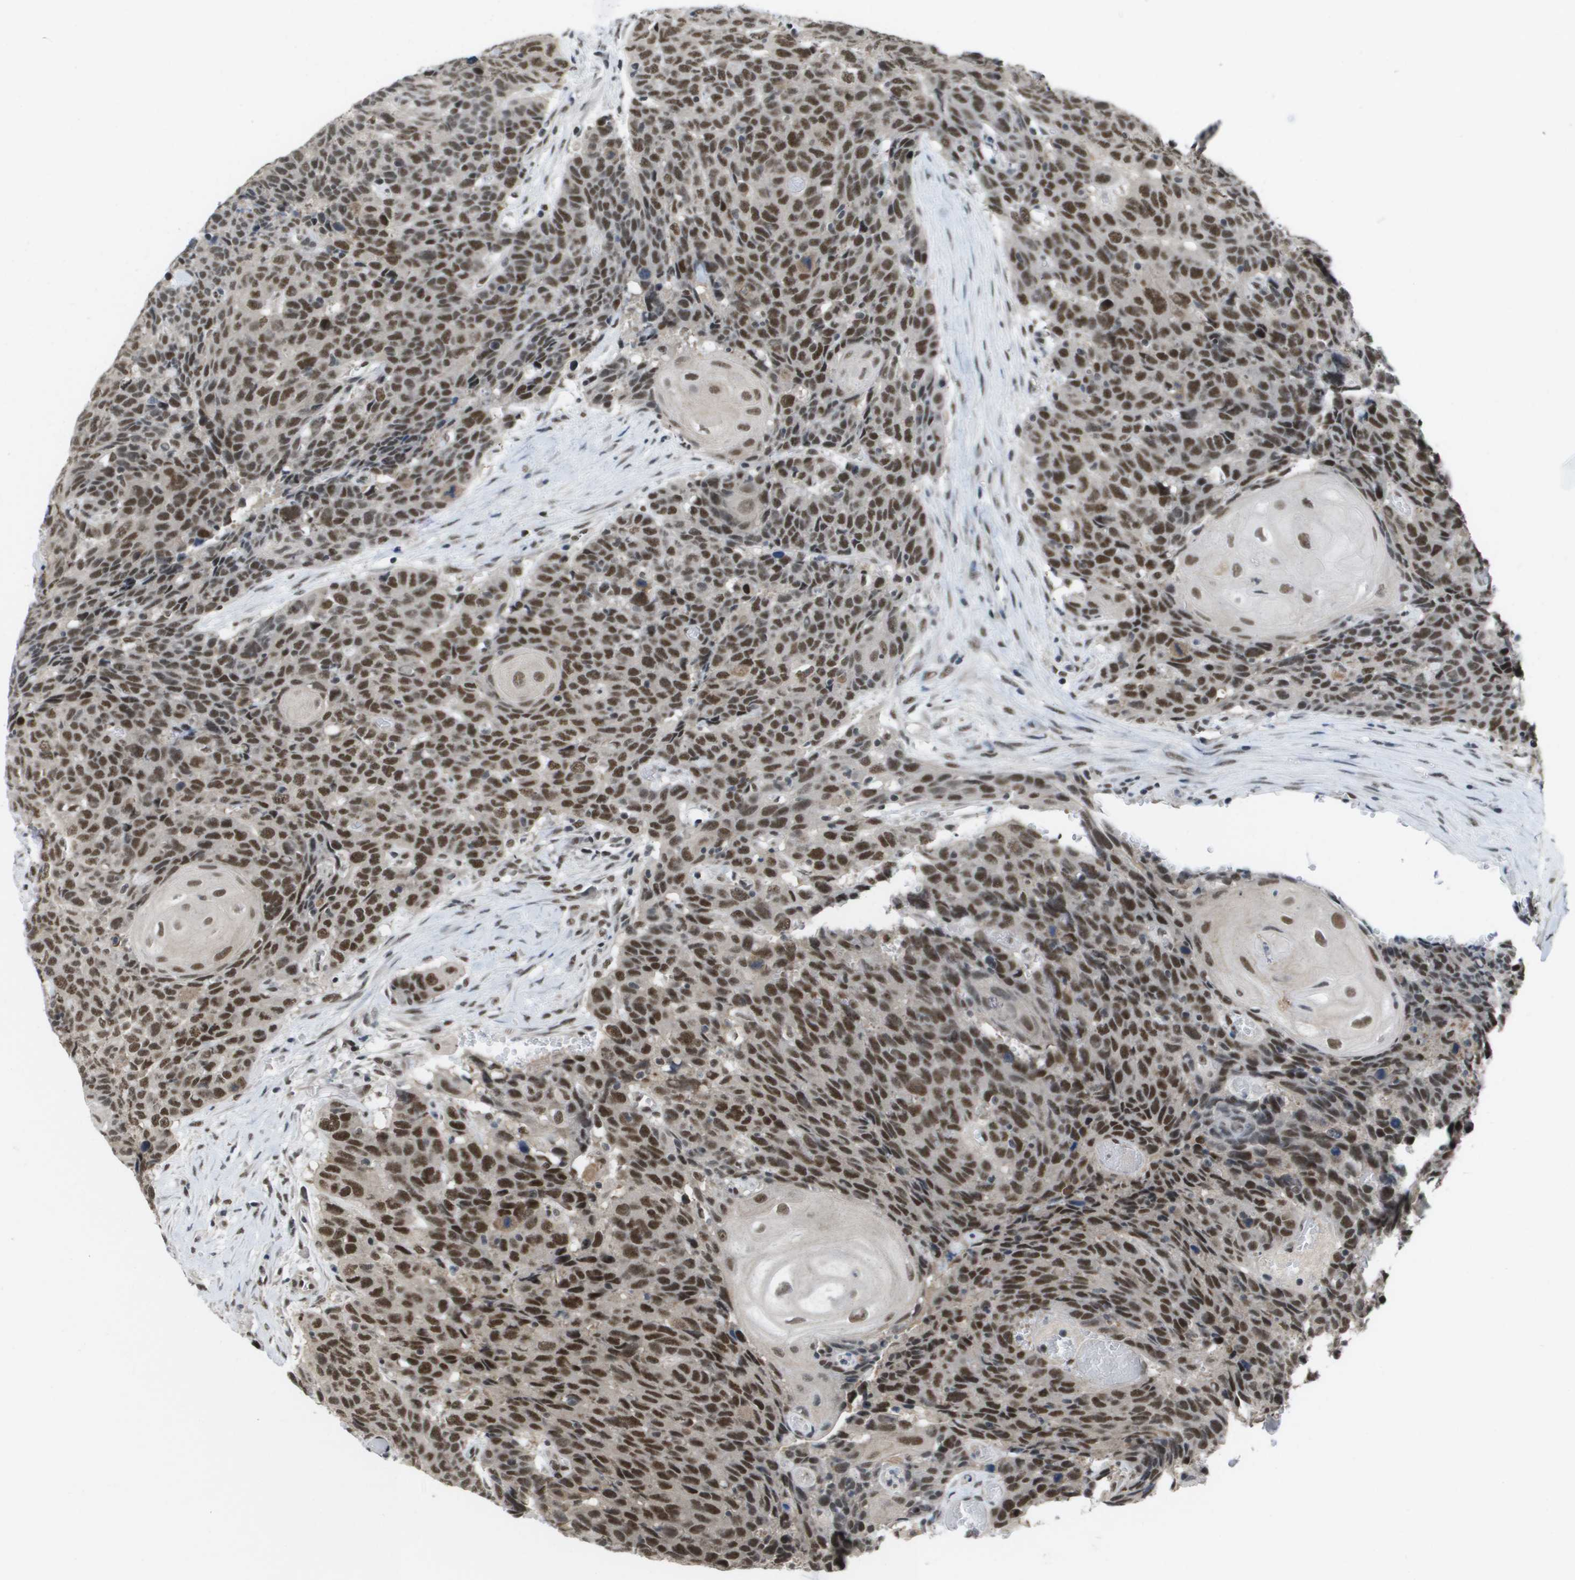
{"staining": {"intensity": "strong", "quantity": ">75%", "location": "nuclear"}, "tissue": "head and neck cancer", "cell_type": "Tumor cells", "image_type": "cancer", "snomed": [{"axis": "morphology", "description": "Squamous cell carcinoma, NOS"}, {"axis": "topography", "description": "Head-Neck"}], "caption": "A histopathology image of head and neck cancer (squamous cell carcinoma) stained for a protein reveals strong nuclear brown staining in tumor cells. Nuclei are stained in blue.", "gene": "ISY1", "patient": {"sex": "male", "age": 66}}